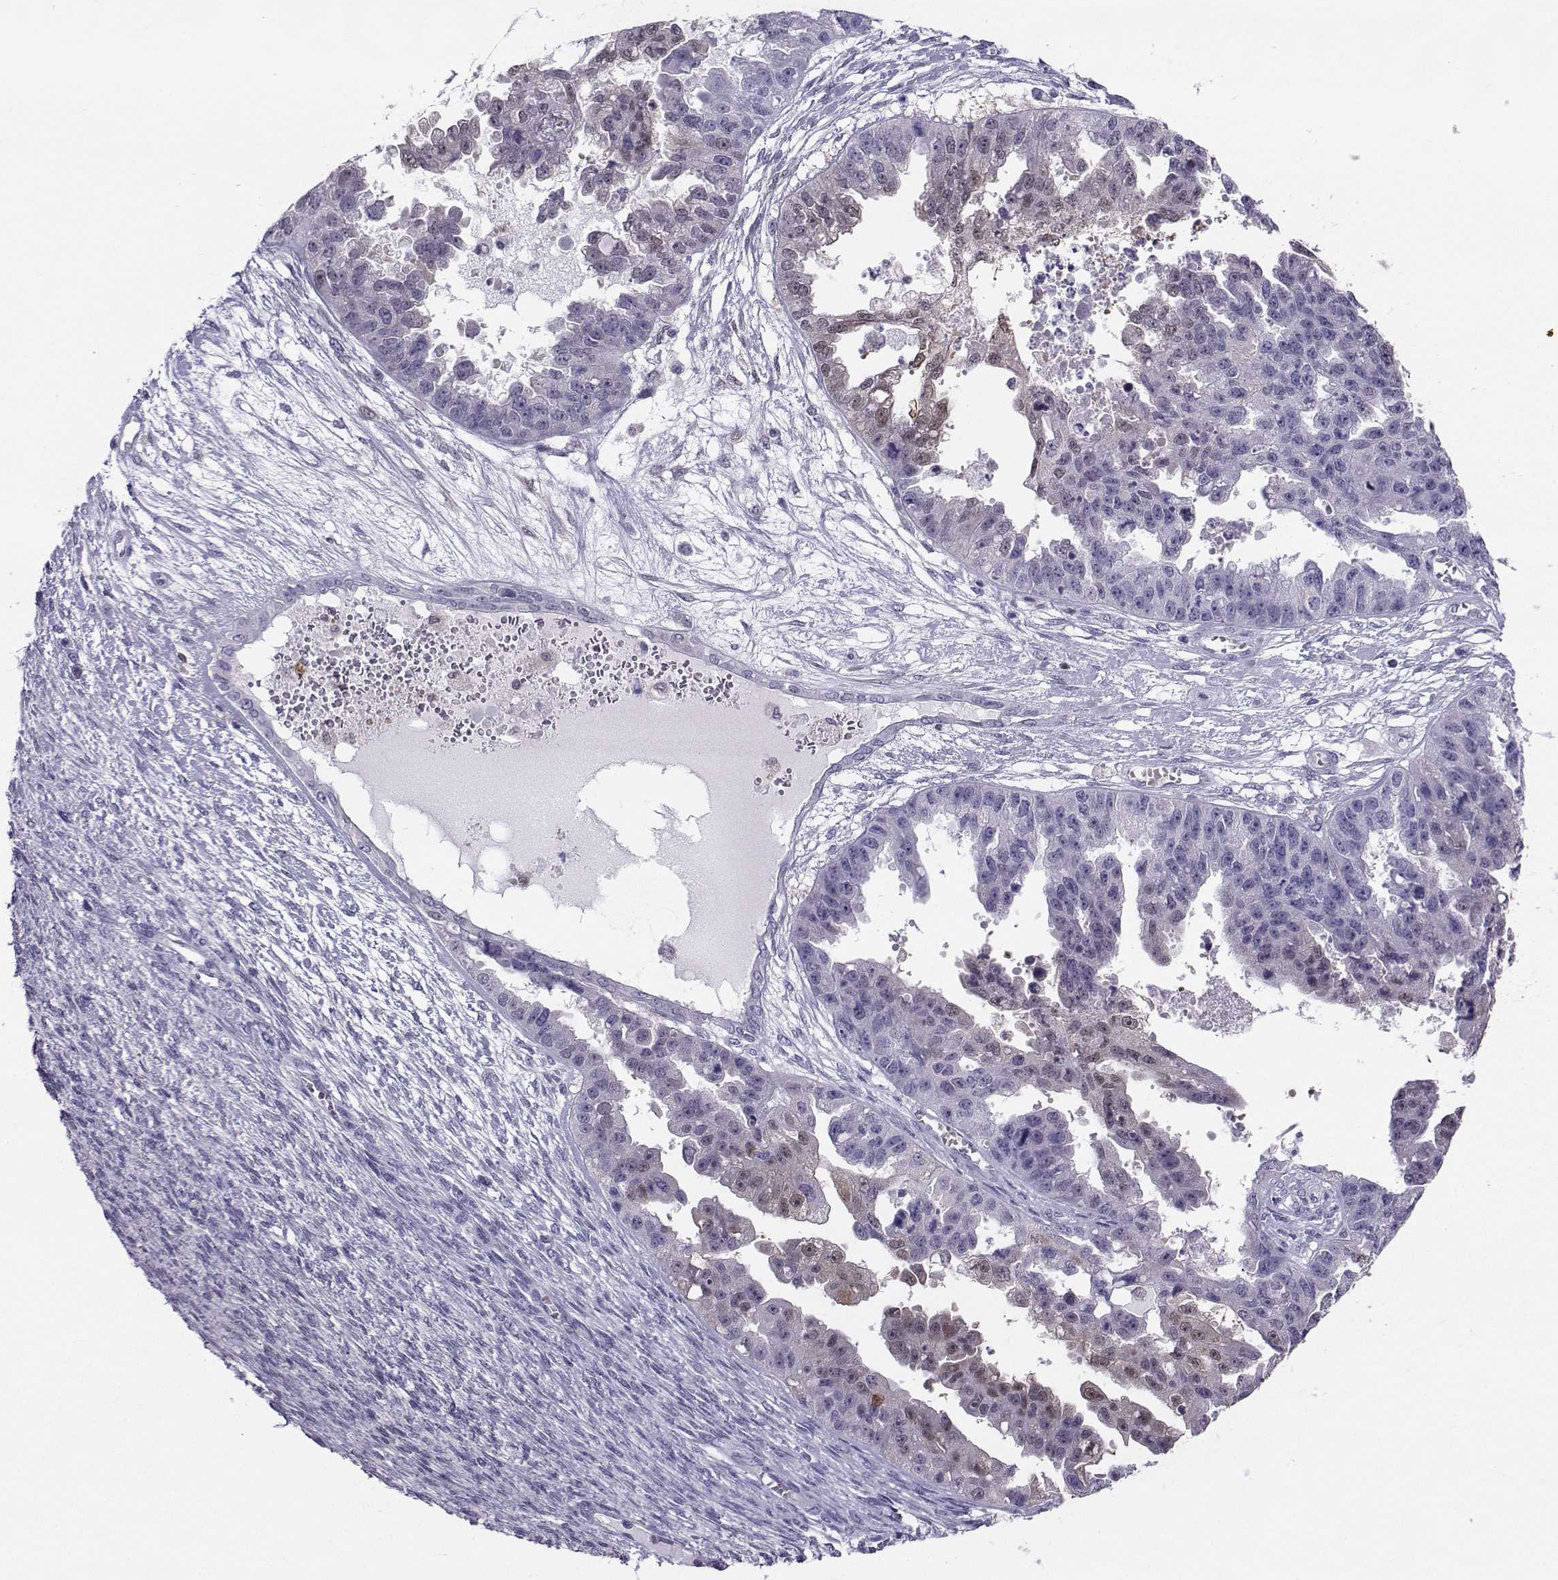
{"staining": {"intensity": "negative", "quantity": "none", "location": "none"}, "tissue": "ovarian cancer", "cell_type": "Tumor cells", "image_type": "cancer", "snomed": [{"axis": "morphology", "description": "Cystadenocarcinoma, serous, NOS"}, {"axis": "topography", "description": "Ovary"}], "caption": "The histopathology image displays no significant staining in tumor cells of ovarian serous cystadenocarcinoma.", "gene": "PGK1", "patient": {"sex": "female", "age": 58}}